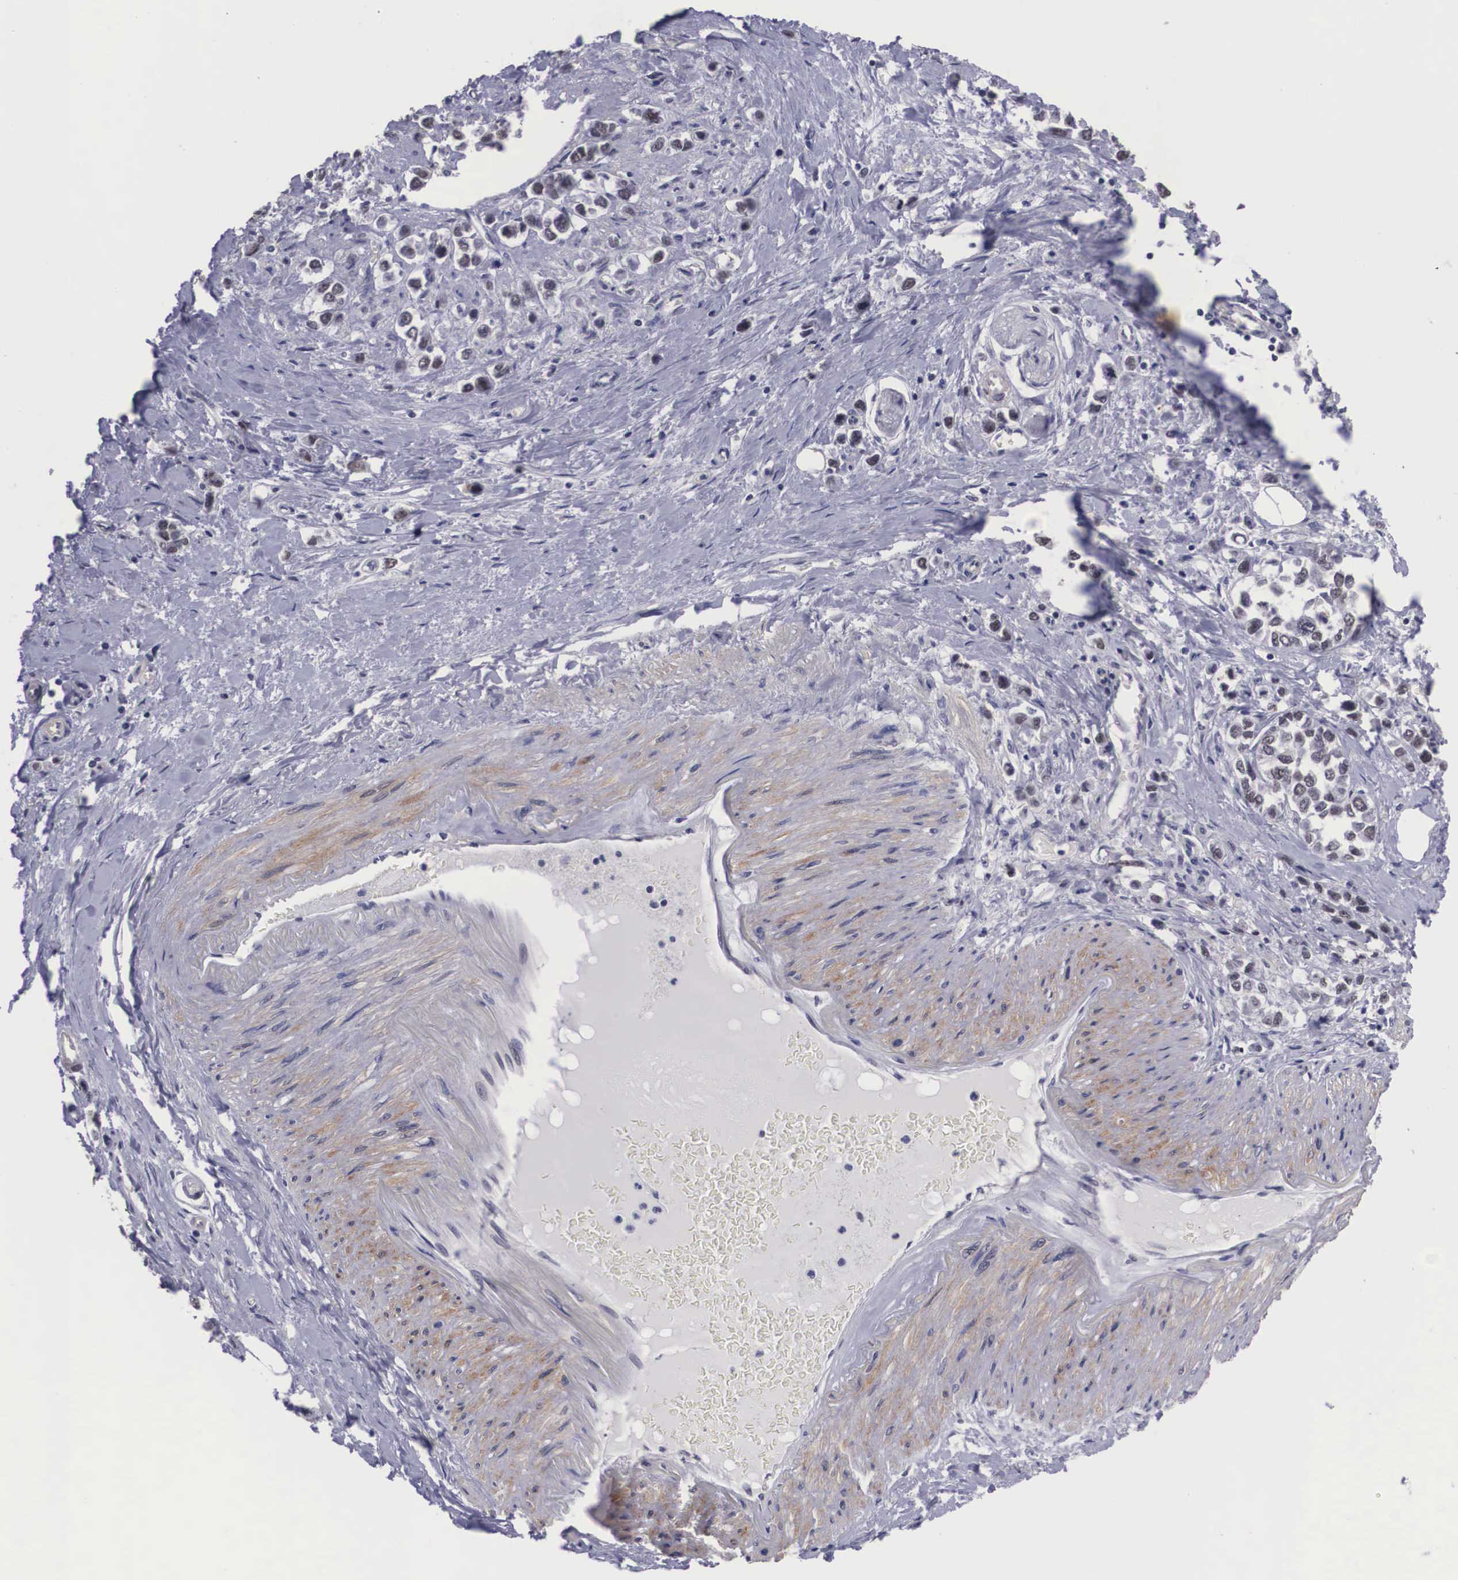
{"staining": {"intensity": "negative", "quantity": "none", "location": "none"}, "tissue": "stomach cancer", "cell_type": "Tumor cells", "image_type": "cancer", "snomed": [{"axis": "morphology", "description": "Adenocarcinoma, NOS"}, {"axis": "topography", "description": "Stomach, upper"}], "caption": "DAB (3,3'-diaminobenzidine) immunohistochemical staining of stomach cancer (adenocarcinoma) demonstrates no significant positivity in tumor cells. (DAB (3,3'-diaminobenzidine) IHC, high magnification).", "gene": "ZNF275", "patient": {"sex": "male", "age": 76}}